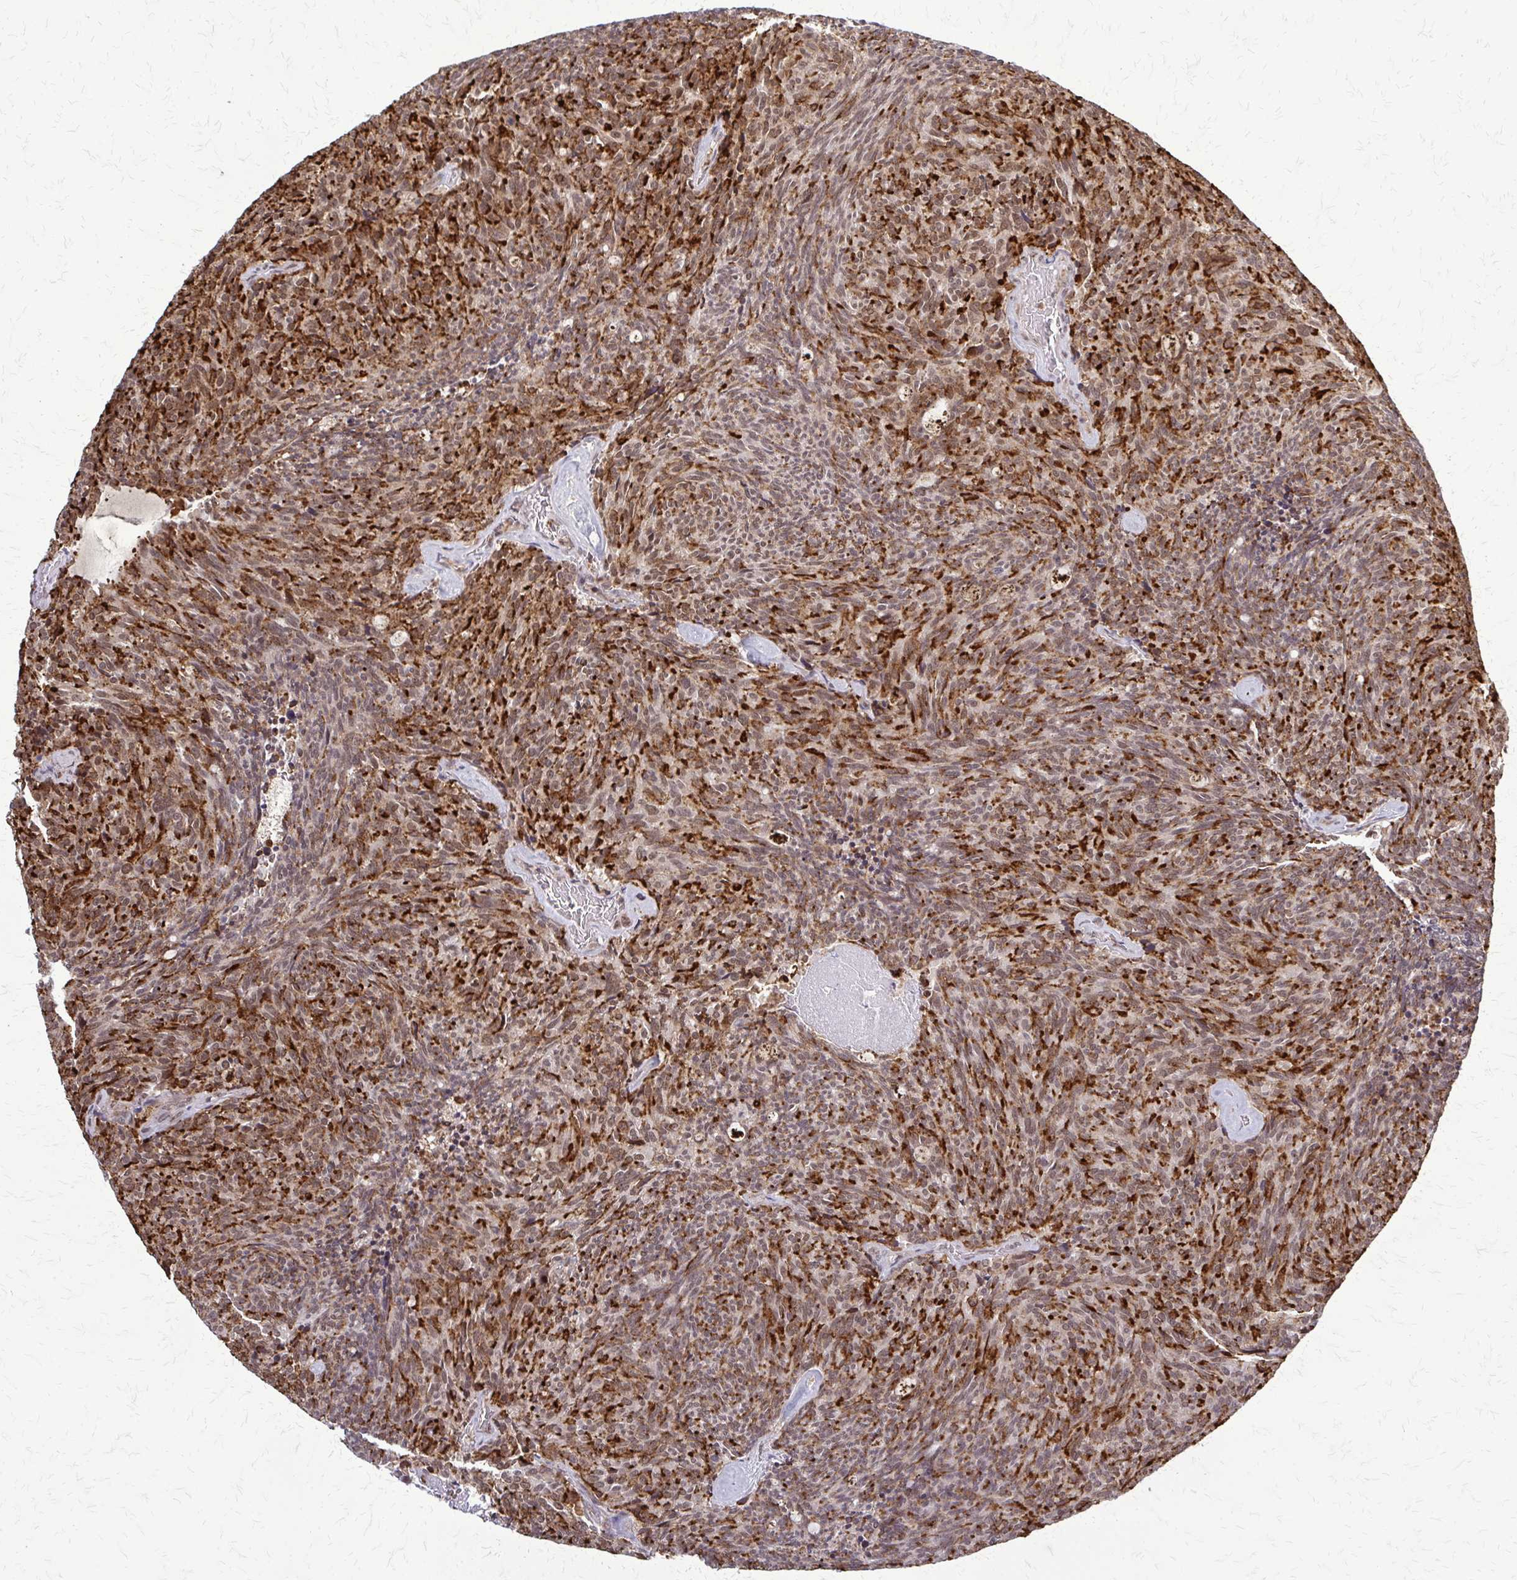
{"staining": {"intensity": "strong", "quantity": ">75%", "location": "cytoplasmic/membranous,nuclear"}, "tissue": "carcinoid", "cell_type": "Tumor cells", "image_type": "cancer", "snomed": [{"axis": "morphology", "description": "Carcinoid, malignant, NOS"}, {"axis": "topography", "description": "Pancreas"}], "caption": "DAB immunohistochemical staining of carcinoid (malignant) exhibits strong cytoplasmic/membranous and nuclear protein positivity in about >75% of tumor cells. The staining is performed using DAB (3,3'-diaminobenzidine) brown chromogen to label protein expression. The nuclei are counter-stained blue using hematoxylin.", "gene": "HDAC3", "patient": {"sex": "female", "age": 54}}